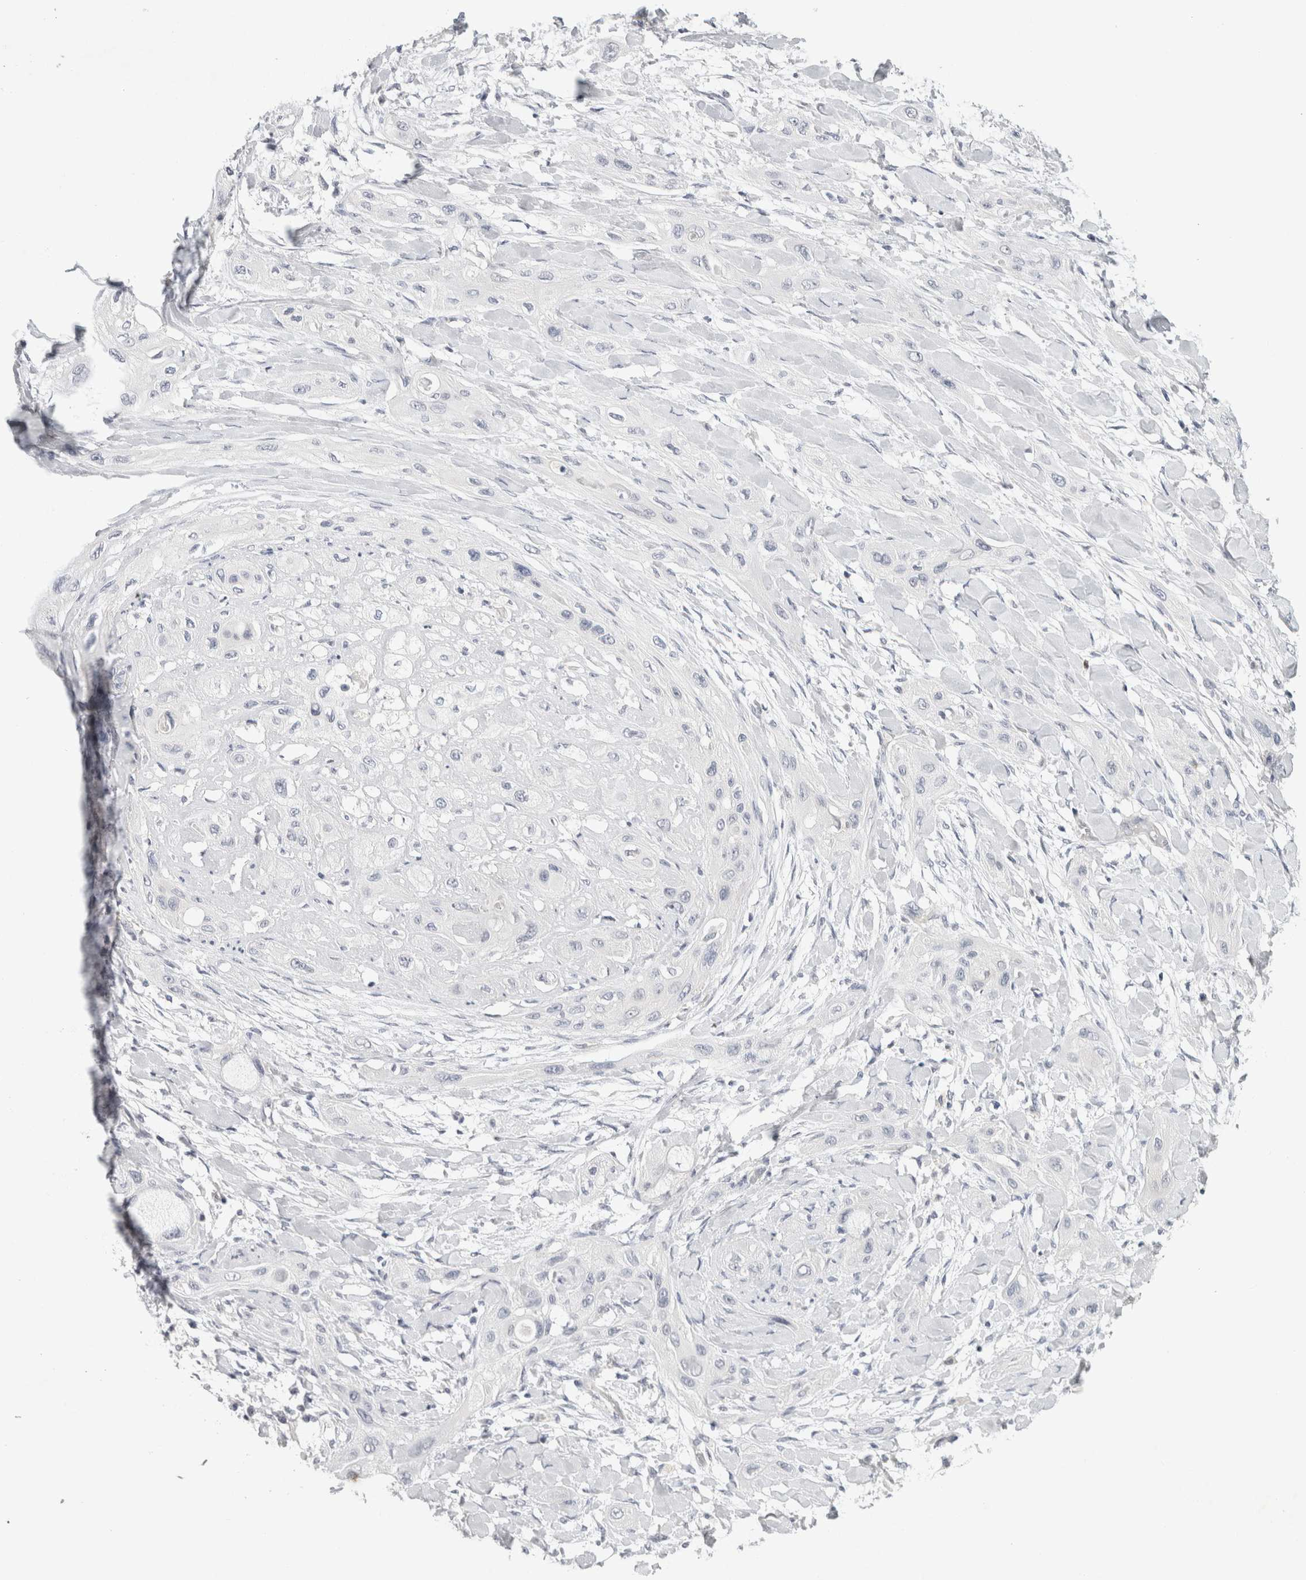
{"staining": {"intensity": "negative", "quantity": "none", "location": "none"}, "tissue": "lung cancer", "cell_type": "Tumor cells", "image_type": "cancer", "snomed": [{"axis": "morphology", "description": "Squamous cell carcinoma, NOS"}, {"axis": "topography", "description": "Lung"}], "caption": "Immunohistochemistry micrograph of neoplastic tissue: human squamous cell carcinoma (lung) stained with DAB (3,3'-diaminobenzidine) demonstrates no significant protein positivity in tumor cells.", "gene": "TONSL", "patient": {"sex": "female", "age": 47}}